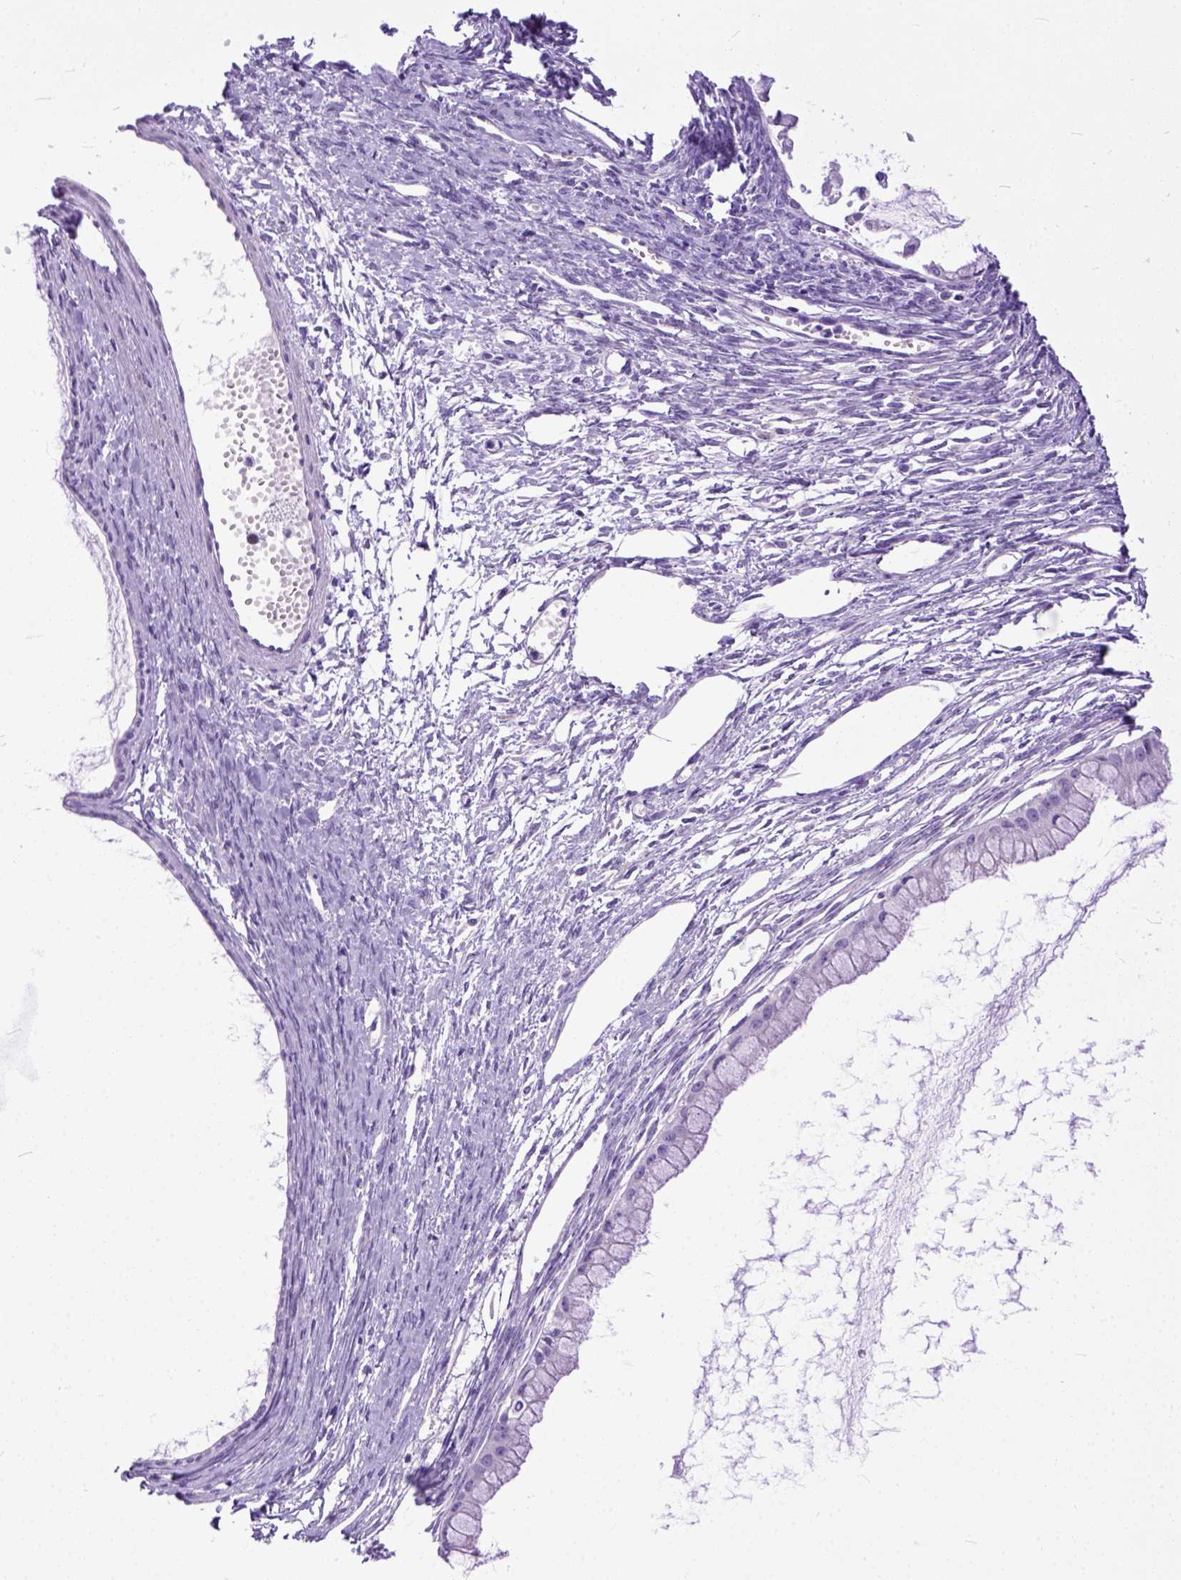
{"staining": {"intensity": "negative", "quantity": "none", "location": "none"}, "tissue": "ovarian cancer", "cell_type": "Tumor cells", "image_type": "cancer", "snomed": [{"axis": "morphology", "description": "Cystadenocarcinoma, mucinous, NOS"}, {"axis": "topography", "description": "Ovary"}], "caption": "Tumor cells are negative for protein expression in human mucinous cystadenocarcinoma (ovarian). (DAB (3,3'-diaminobenzidine) IHC with hematoxylin counter stain).", "gene": "CRB1", "patient": {"sex": "female", "age": 41}}